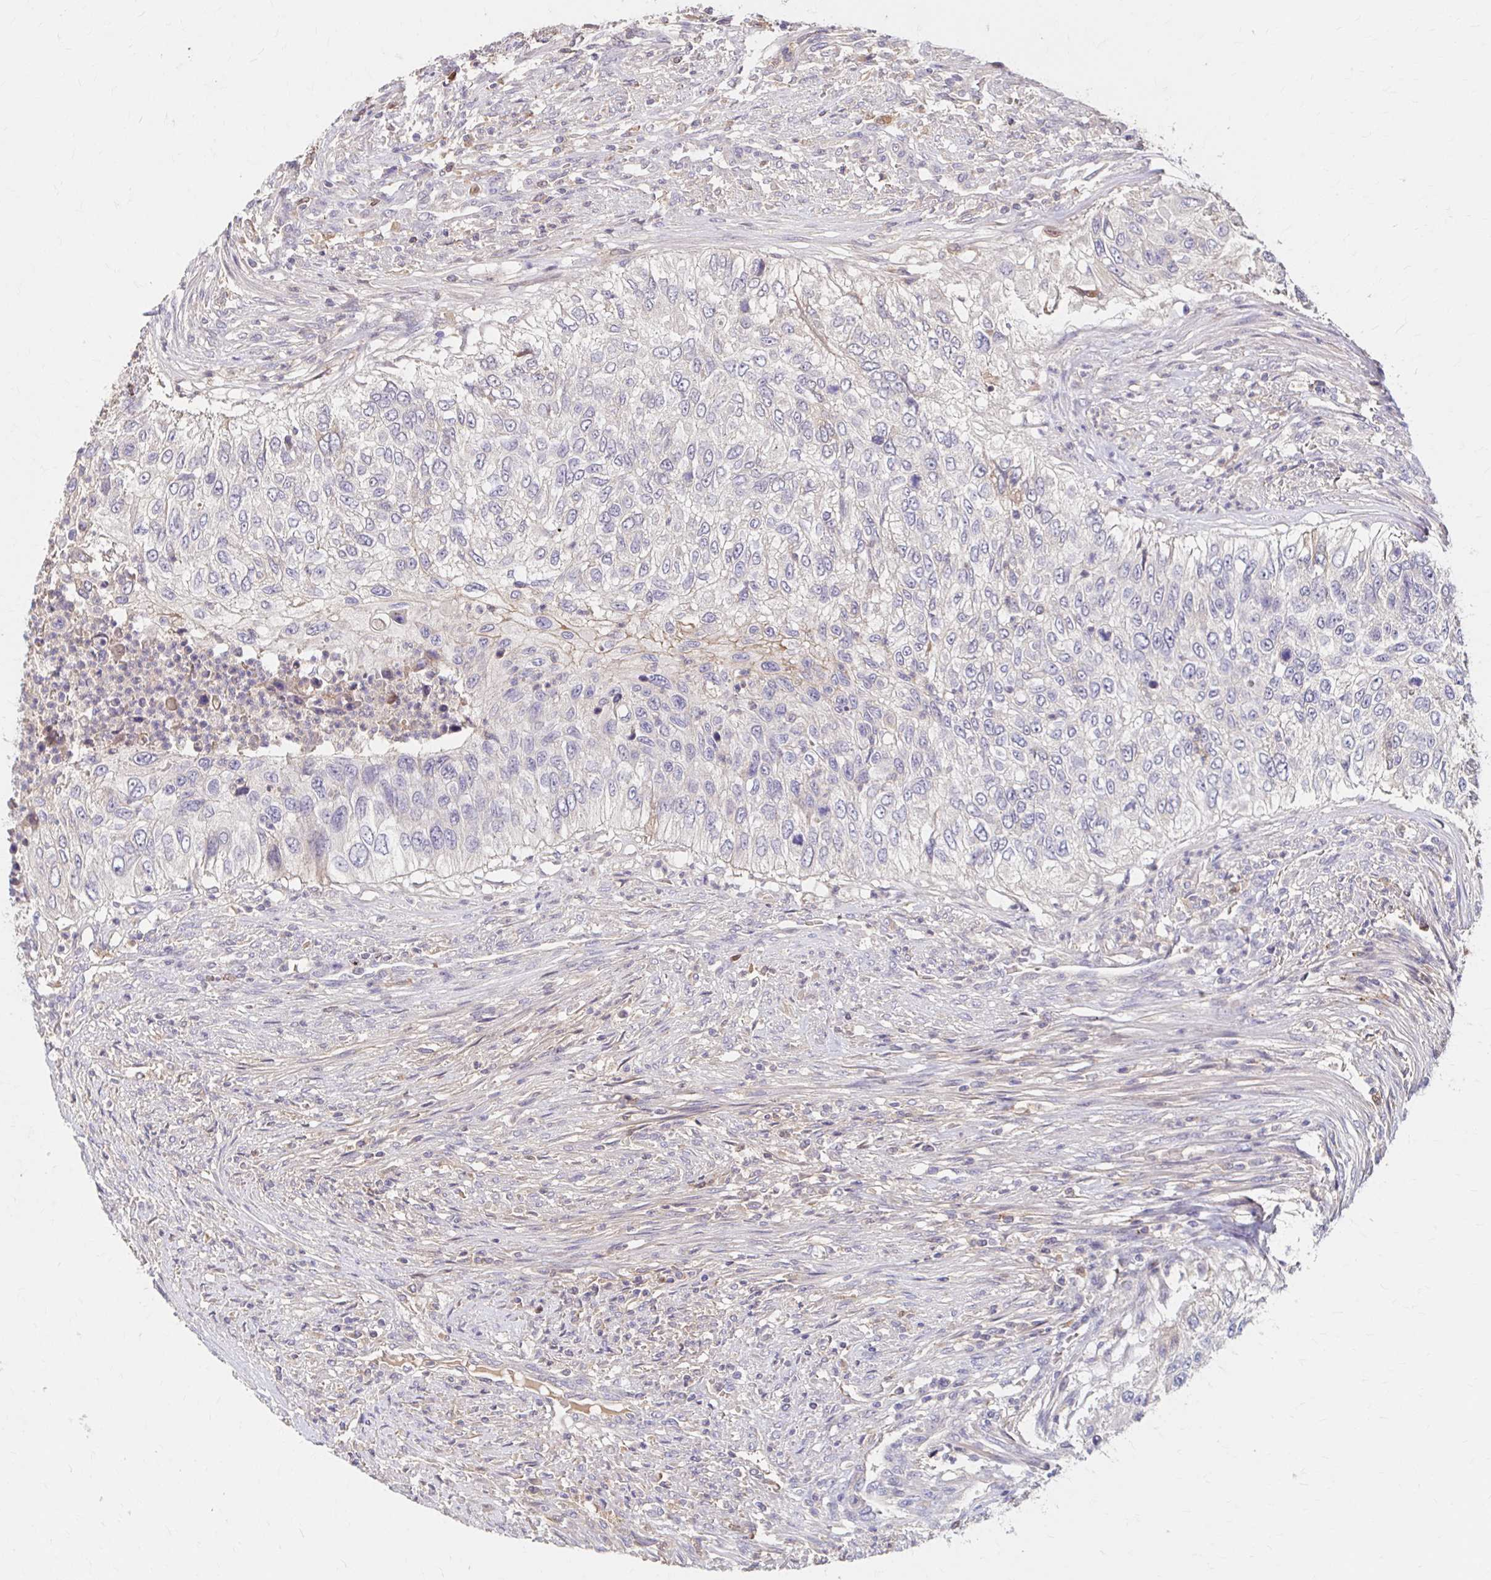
{"staining": {"intensity": "negative", "quantity": "none", "location": "none"}, "tissue": "urothelial cancer", "cell_type": "Tumor cells", "image_type": "cancer", "snomed": [{"axis": "morphology", "description": "Urothelial carcinoma, High grade"}, {"axis": "topography", "description": "Urinary bladder"}], "caption": "Photomicrograph shows no protein staining in tumor cells of high-grade urothelial carcinoma tissue.", "gene": "HMGCS2", "patient": {"sex": "female", "age": 60}}